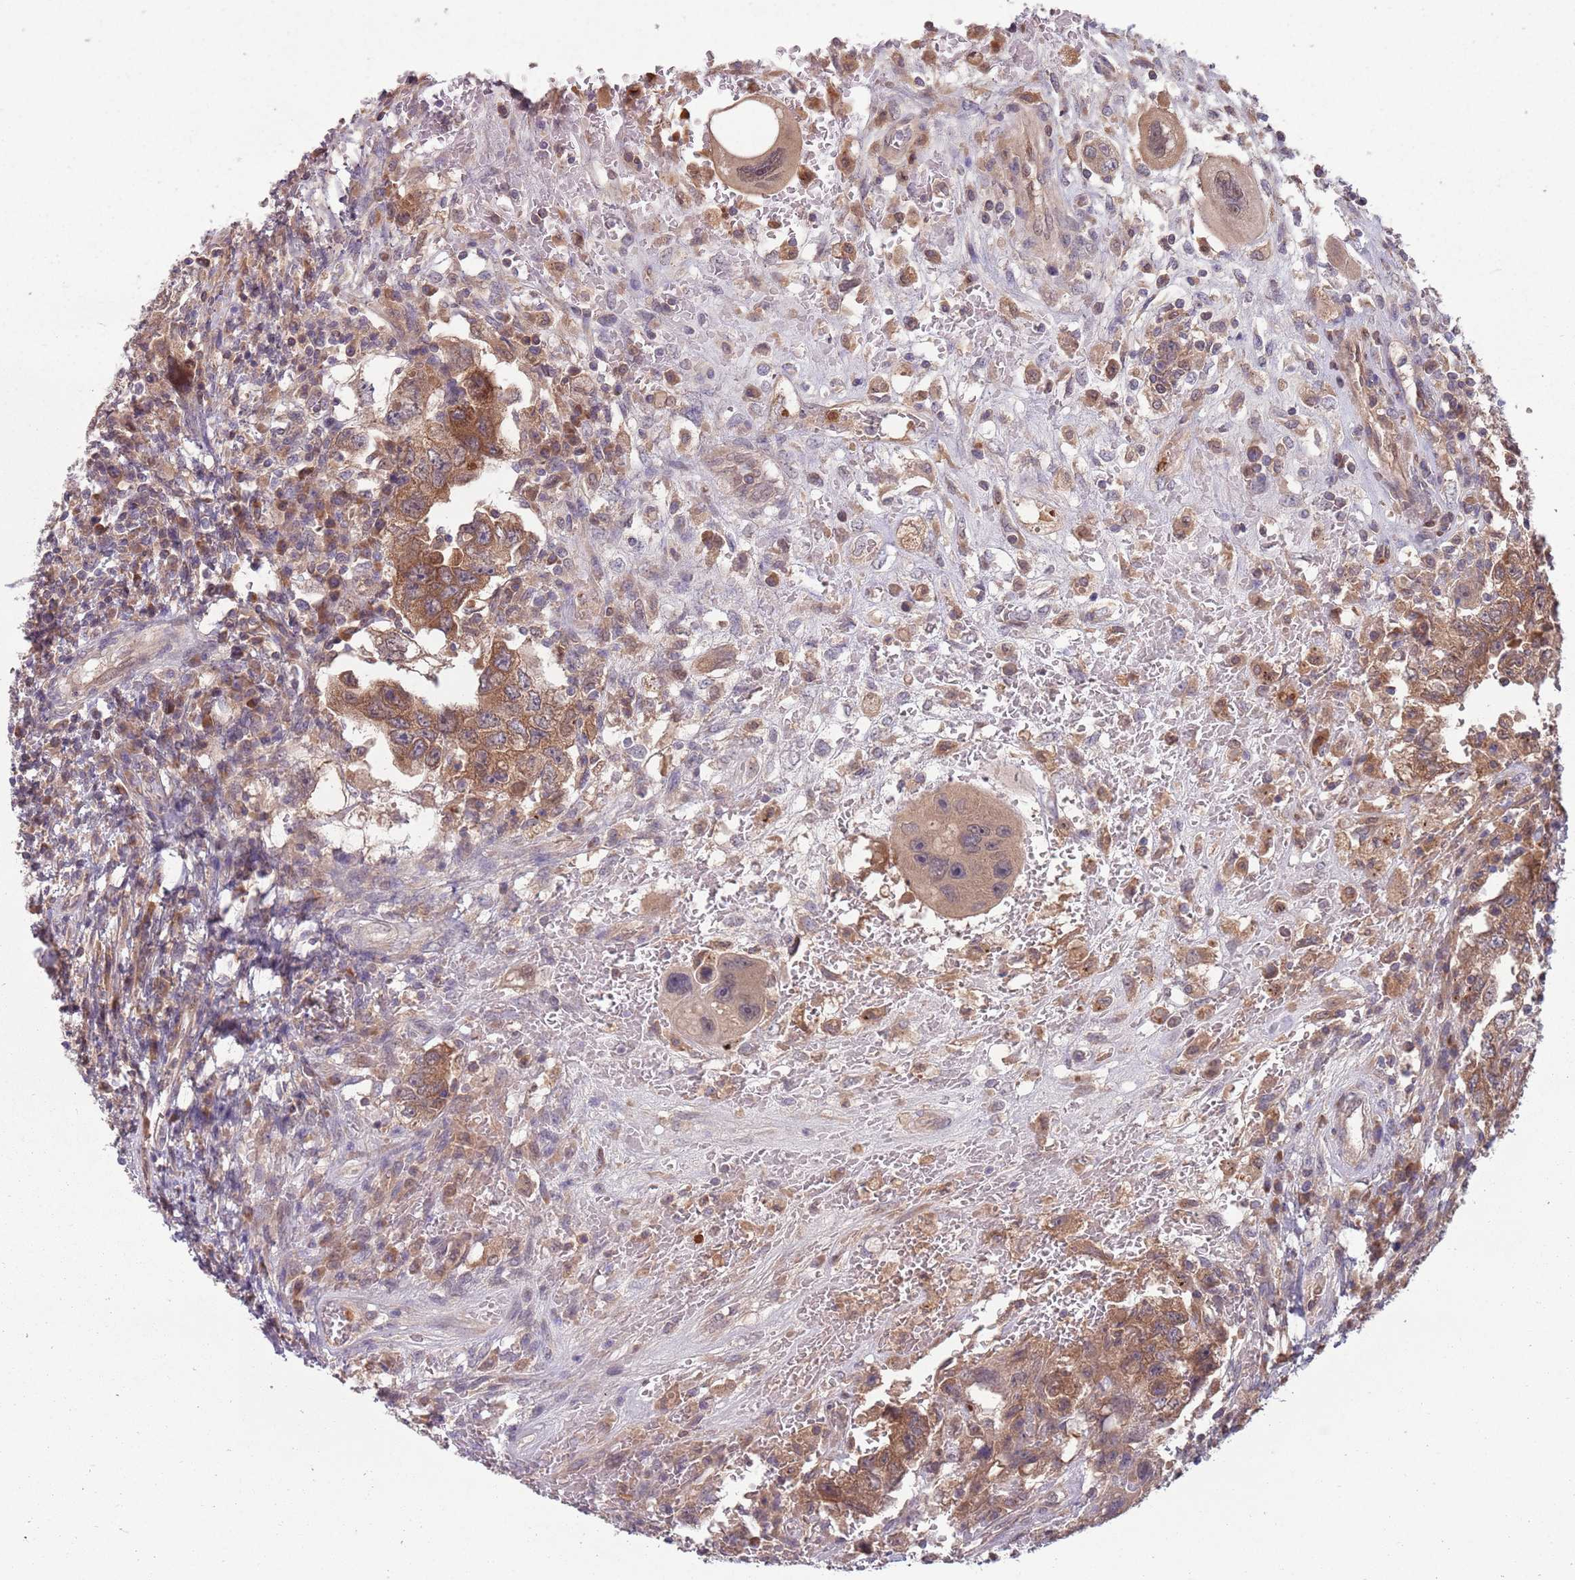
{"staining": {"intensity": "moderate", "quantity": ">75%", "location": "cytoplasmic/membranous"}, "tissue": "testis cancer", "cell_type": "Tumor cells", "image_type": "cancer", "snomed": [{"axis": "morphology", "description": "Carcinoma, Embryonal, NOS"}, {"axis": "topography", "description": "Testis"}], "caption": "IHC micrograph of neoplastic tissue: testis embryonal carcinoma stained using IHC shows medium levels of moderate protein expression localized specifically in the cytoplasmic/membranous of tumor cells, appearing as a cytoplasmic/membranous brown color.", "gene": "TYW1", "patient": {"sex": "male", "age": 26}}